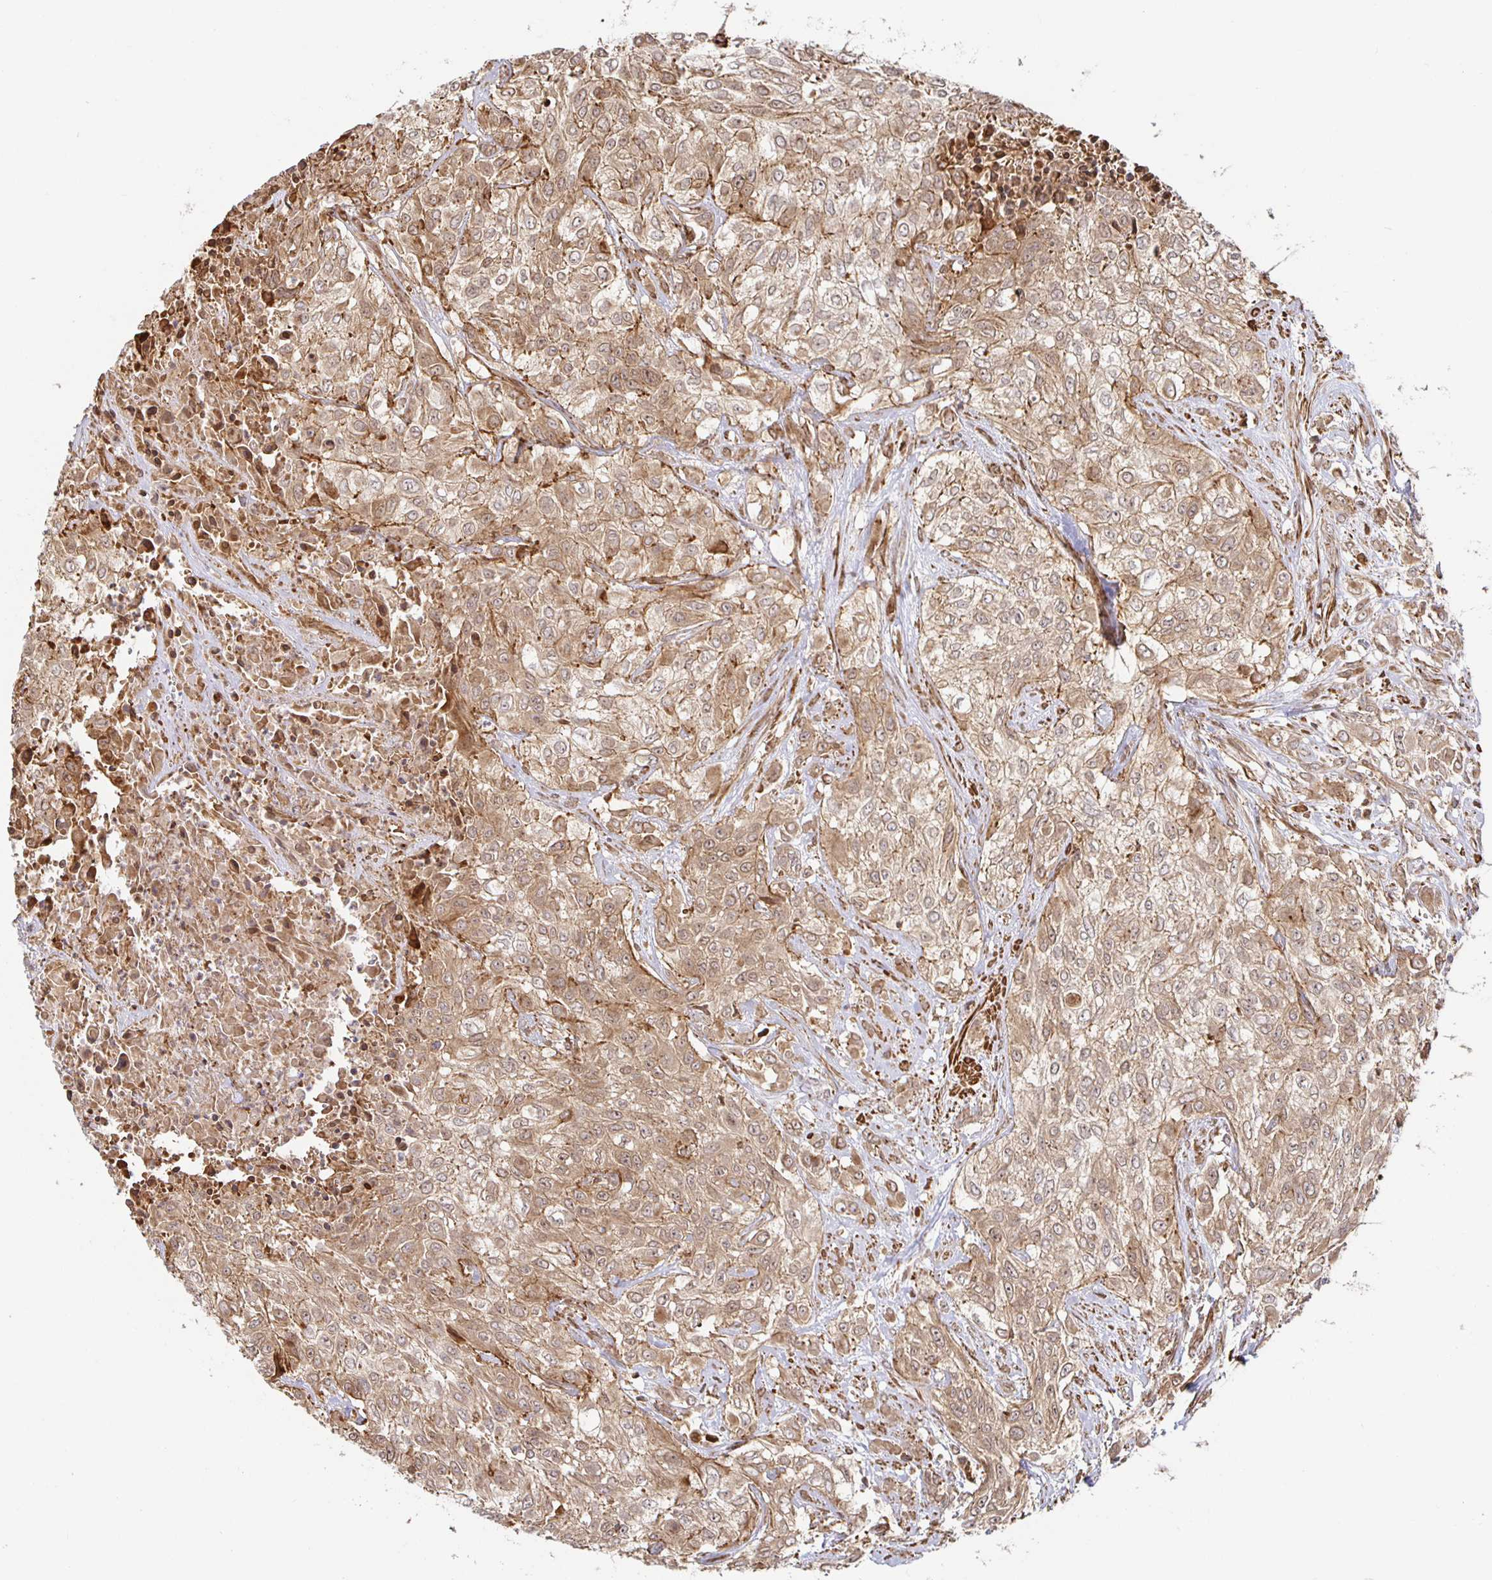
{"staining": {"intensity": "moderate", "quantity": ">75%", "location": "cytoplasmic/membranous,nuclear"}, "tissue": "urothelial cancer", "cell_type": "Tumor cells", "image_type": "cancer", "snomed": [{"axis": "morphology", "description": "Urothelial carcinoma, High grade"}, {"axis": "topography", "description": "Urinary bladder"}], "caption": "An image showing moderate cytoplasmic/membranous and nuclear positivity in about >75% of tumor cells in urothelial cancer, as visualized by brown immunohistochemical staining.", "gene": "STRAP", "patient": {"sex": "male", "age": 57}}